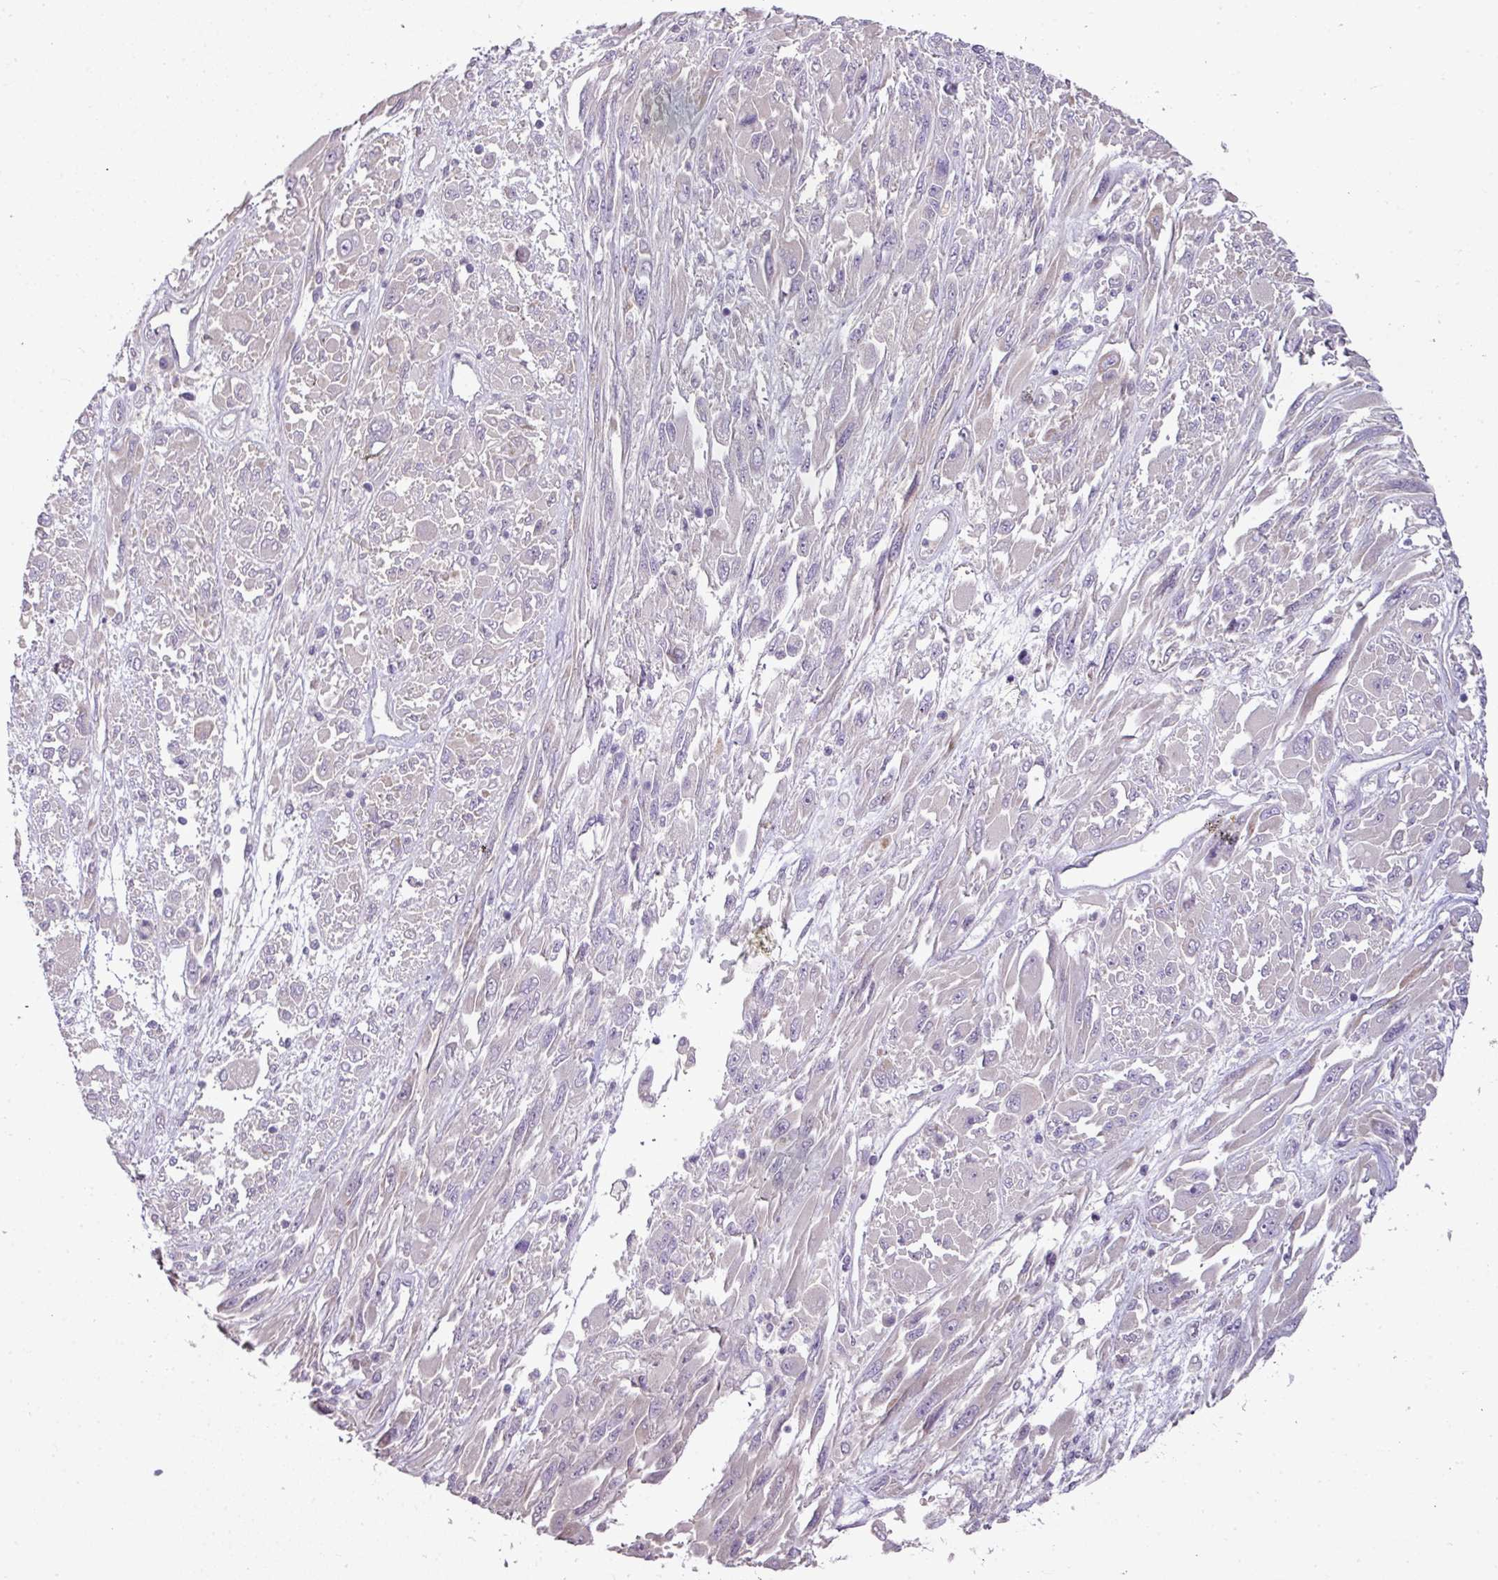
{"staining": {"intensity": "negative", "quantity": "none", "location": "none"}, "tissue": "melanoma", "cell_type": "Tumor cells", "image_type": "cancer", "snomed": [{"axis": "morphology", "description": "Malignant melanoma, NOS"}, {"axis": "topography", "description": "Skin"}], "caption": "Tumor cells are negative for brown protein staining in melanoma.", "gene": "BRINP2", "patient": {"sex": "female", "age": 91}}